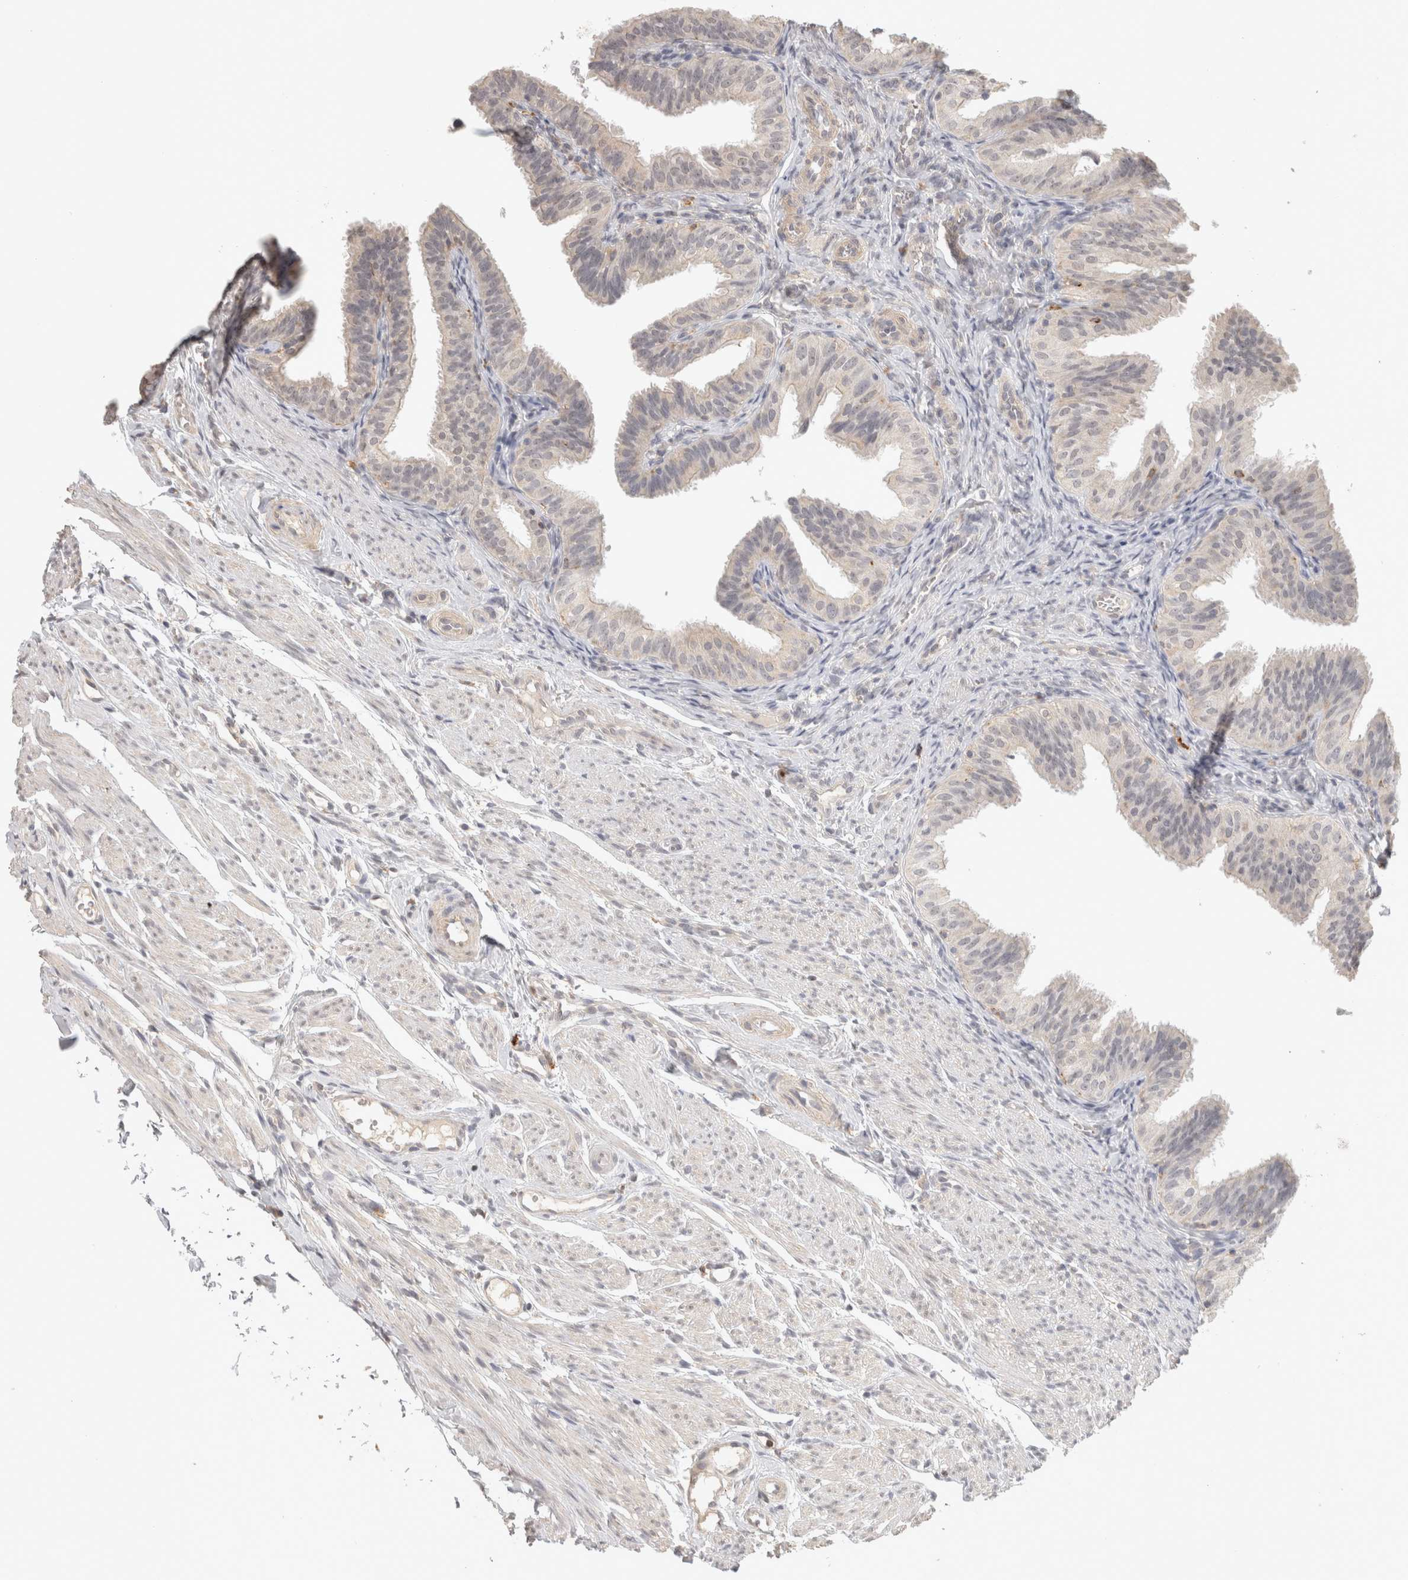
{"staining": {"intensity": "negative", "quantity": "none", "location": "none"}, "tissue": "fallopian tube", "cell_type": "Glandular cells", "image_type": "normal", "snomed": [{"axis": "morphology", "description": "Normal tissue, NOS"}, {"axis": "topography", "description": "Fallopian tube"}], "caption": "Glandular cells are negative for protein expression in unremarkable human fallopian tube. (DAB (3,3'-diaminobenzidine) immunohistochemistry (IHC) with hematoxylin counter stain).", "gene": "HAVCR2", "patient": {"sex": "female", "age": 35}}